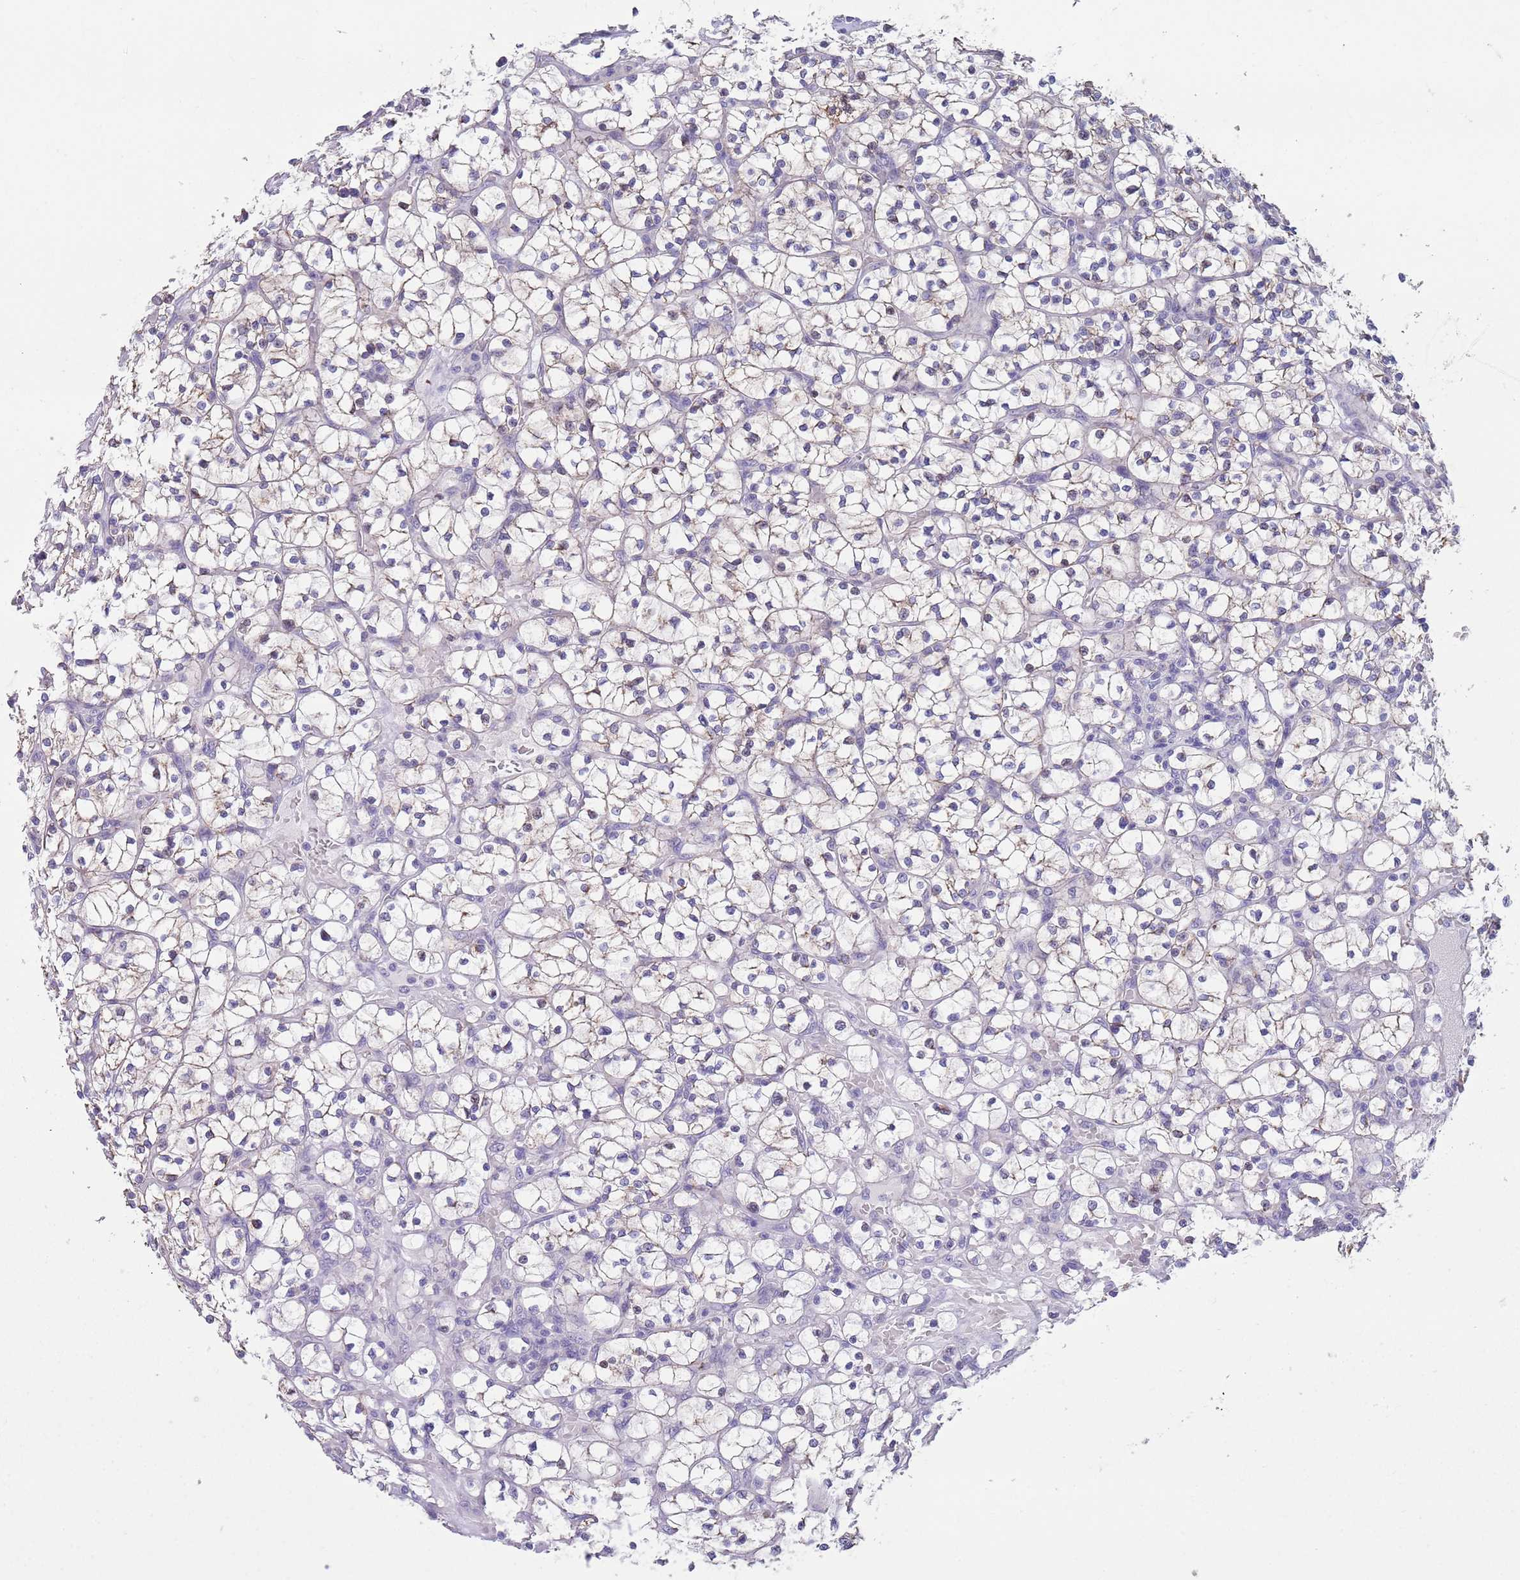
{"staining": {"intensity": "weak", "quantity": "25%-75%", "location": "cytoplasmic/membranous"}, "tissue": "renal cancer", "cell_type": "Tumor cells", "image_type": "cancer", "snomed": [{"axis": "morphology", "description": "Adenocarcinoma, NOS"}, {"axis": "topography", "description": "Kidney"}], "caption": "Immunohistochemistry (IHC) micrograph of neoplastic tissue: human adenocarcinoma (renal) stained using IHC demonstrates low levels of weak protein expression localized specifically in the cytoplasmic/membranous of tumor cells, appearing as a cytoplasmic/membranous brown color.", "gene": "SPIRE2", "patient": {"sex": "female", "age": 64}}